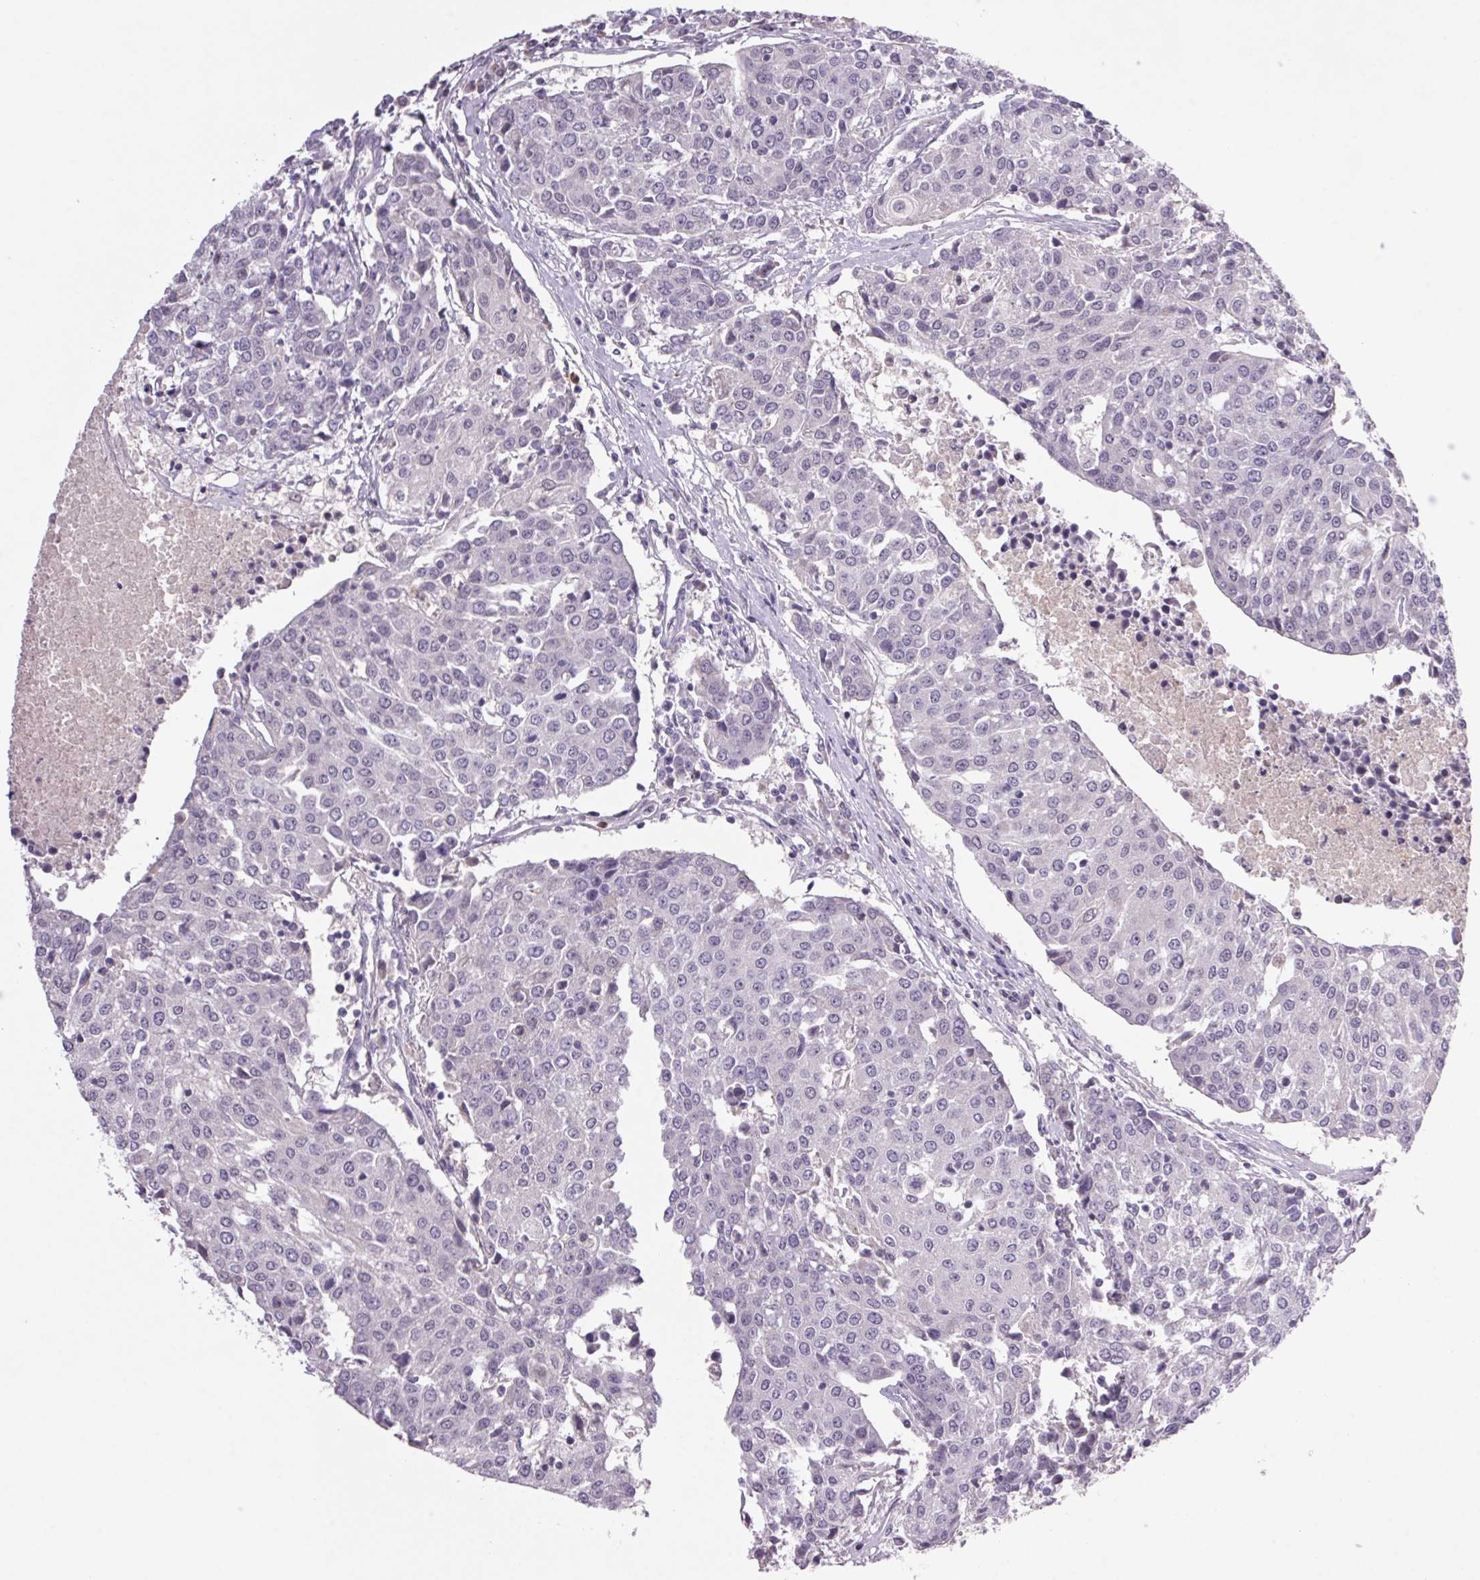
{"staining": {"intensity": "negative", "quantity": "none", "location": "none"}, "tissue": "urothelial cancer", "cell_type": "Tumor cells", "image_type": "cancer", "snomed": [{"axis": "morphology", "description": "Urothelial carcinoma, High grade"}, {"axis": "topography", "description": "Urinary bladder"}], "caption": "There is no significant expression in tumor cells of urothelial cancer.", "gene": "TRDN", "patient": {"sex": "female", "age": 85}}